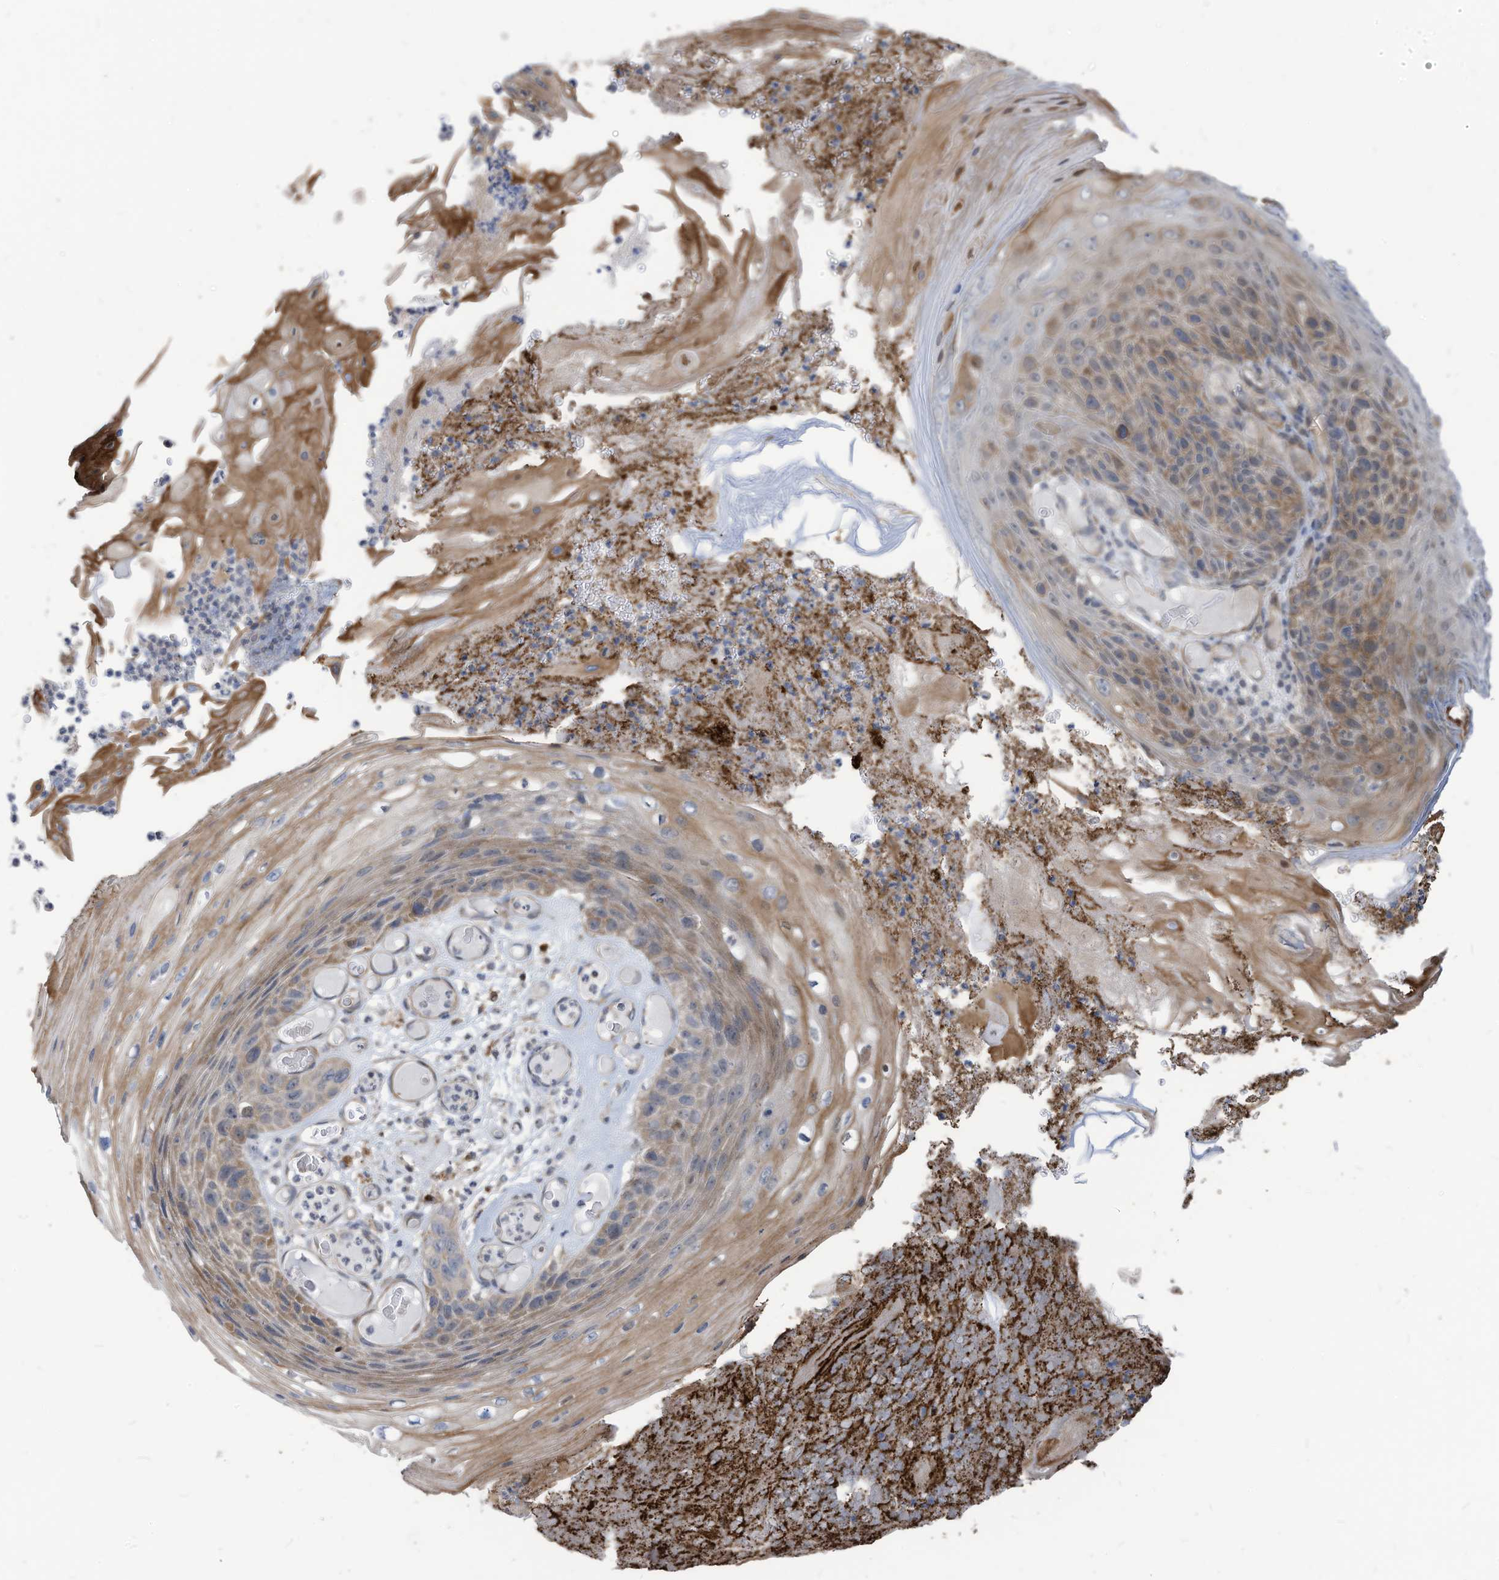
{"staining": {"intensity": "moderate", "quantity": "25%-75%", "location": "cytoplasmic/membranous"}, "tissue": "skin cancer", "cell_type": "Tumor cells", "image_type": "cancer", "snomed": [{"axis": "morphology", "description": "Squamous cell carcinoma, NOS"}, {"axis": "topography", "description": "Skin"}], "caption": "Immunohistochemical staining of human squamous cell carcinoma (skin) exhibits moderate cytoplasmic/membranous protein positivity in about 25%-75% of tumor cells.", "gene": "GPATCH3", "patient": {"sex": "female", "age": 88}}